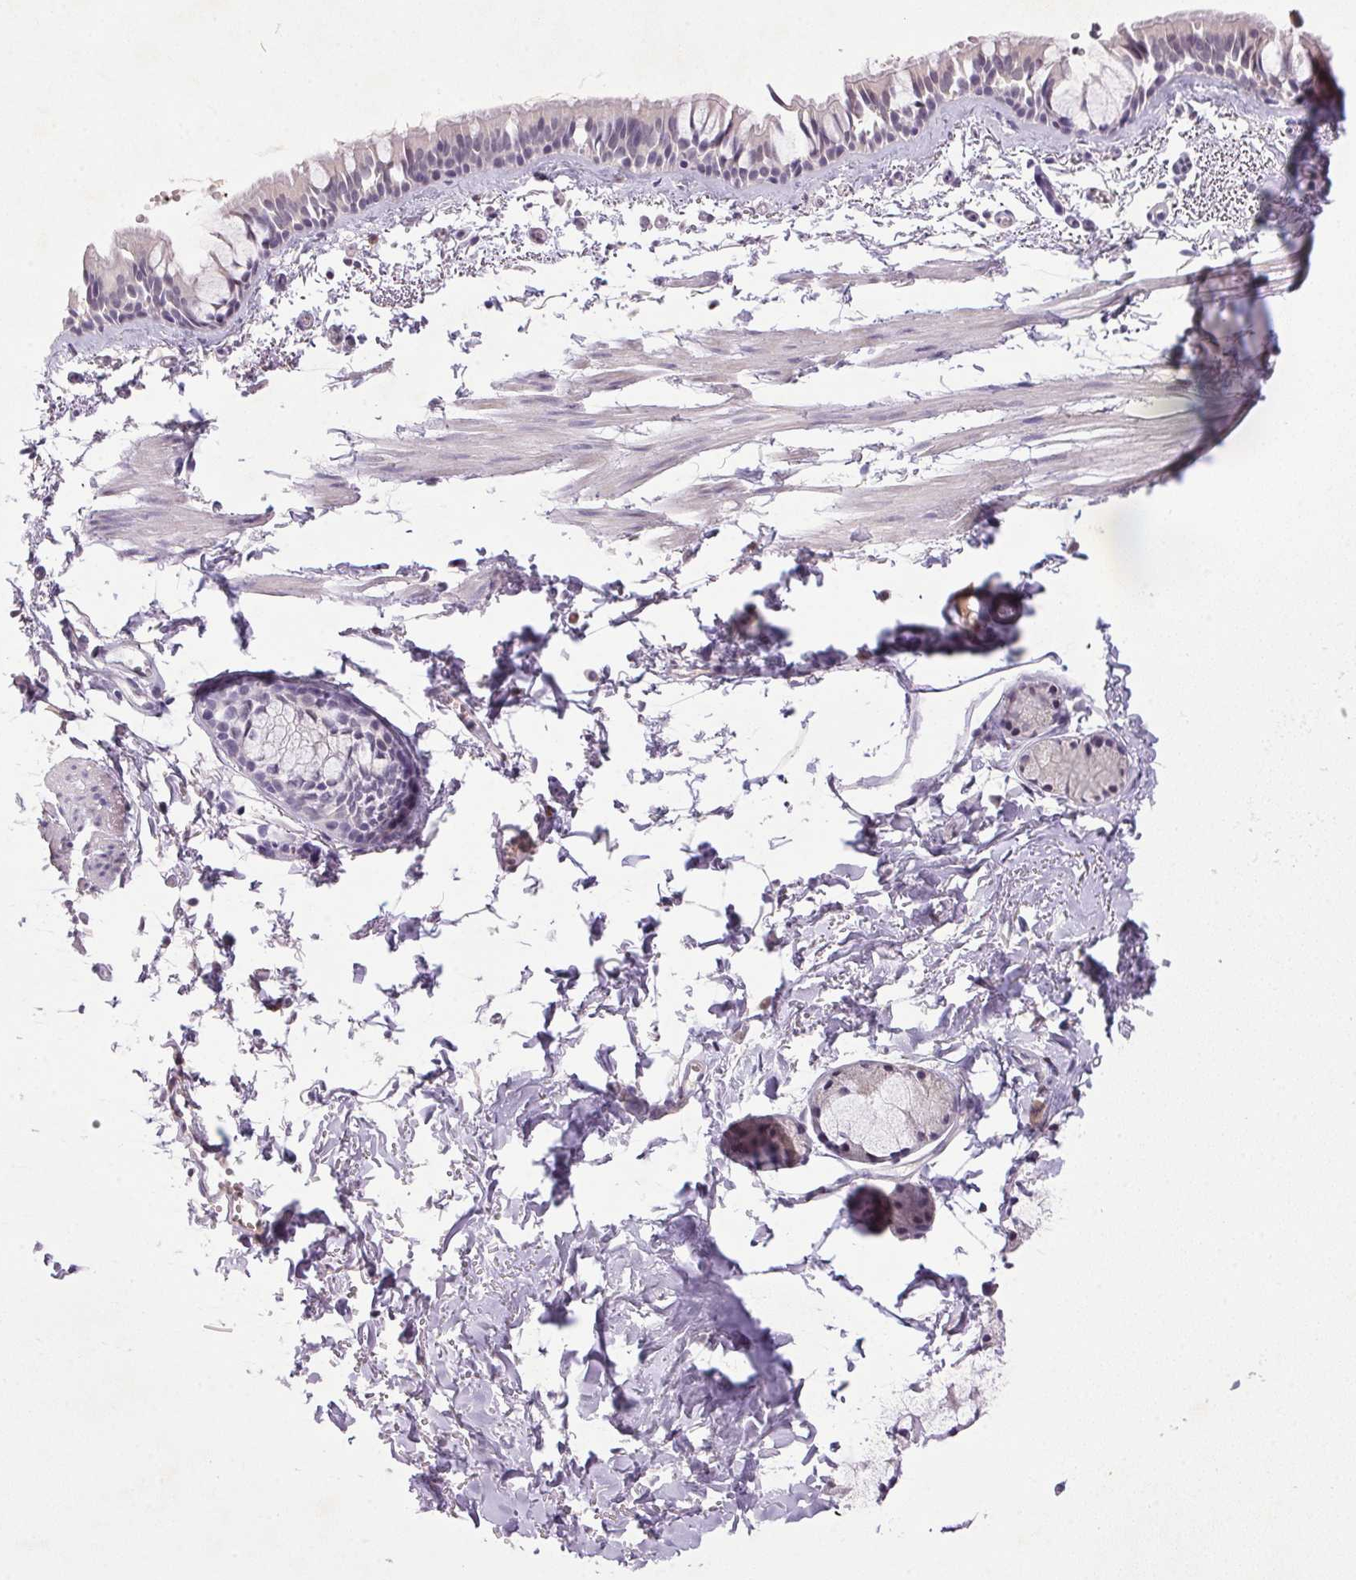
{"staining": {"intensity": "negative", "quantity": "none", "location": "none"}, "tissue": "bronchus", "cell_type": "Respiratory epithelial cells", "image_type": "normal", "snomed": [{"axis": "morphology", "description": "Normal tissue, NOS"}, {"axis": "topography", "description": "Bronchus"}], "caption": "IHC histopathology image of benign bronchus: bronchus stained with DAB (3,3'-diaminobenzidine) demonstrates no significant protein expression in respiratory epithelial cells.", "gene": "TRDN", "patient": {"sex": "female", "age": 59}}